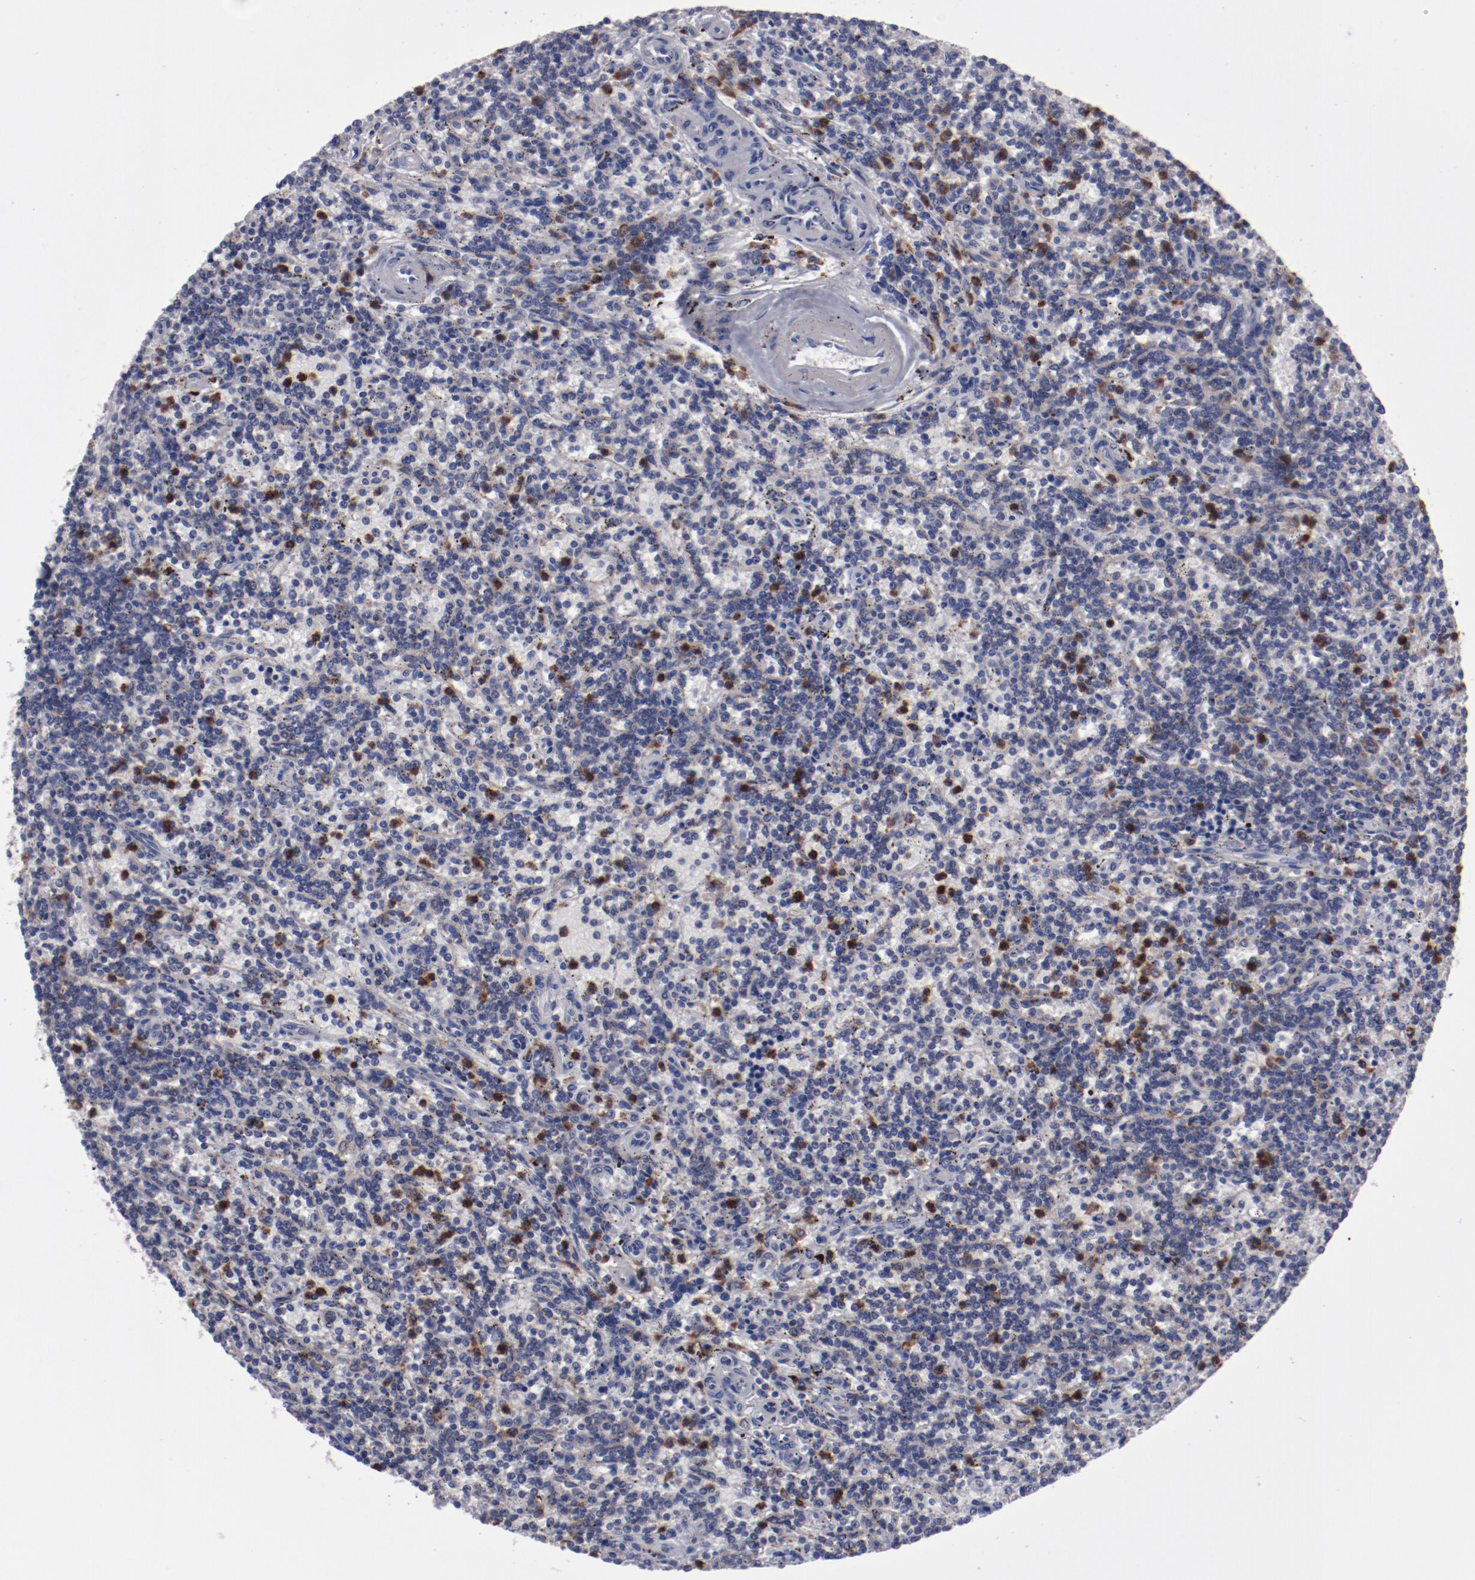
{"staining": {"intensity": "moderate", "quantity": "<25%", "location": "cytoplasmic/membranous"}, "tissue": "lymphoma", "cell_type": "Tumor cells", "image_type": "cancer", "snomed": [{"axis": "morphology", "description": "Malignant lymphoma, non-Hodgkin's type, Low grade"}, {"axis": "topography", "description": "Spleen"}], "caption": "Immunohistochemistry (IHC) staining of low-grade malignant lymphoma, non-Hodgkin's type, which displays low levels of moderate cytoplasmic/membranous positivity in approximately <25% of tumor cells indicating moderate cytoplasmic/membranous protein positivity. The staining was performed using DAB (brown) for protein detection and nuclei were counterstained in hematoxylin (blue).", "gene": "FGR", "patient": {"sex": "male", "age": 73}}